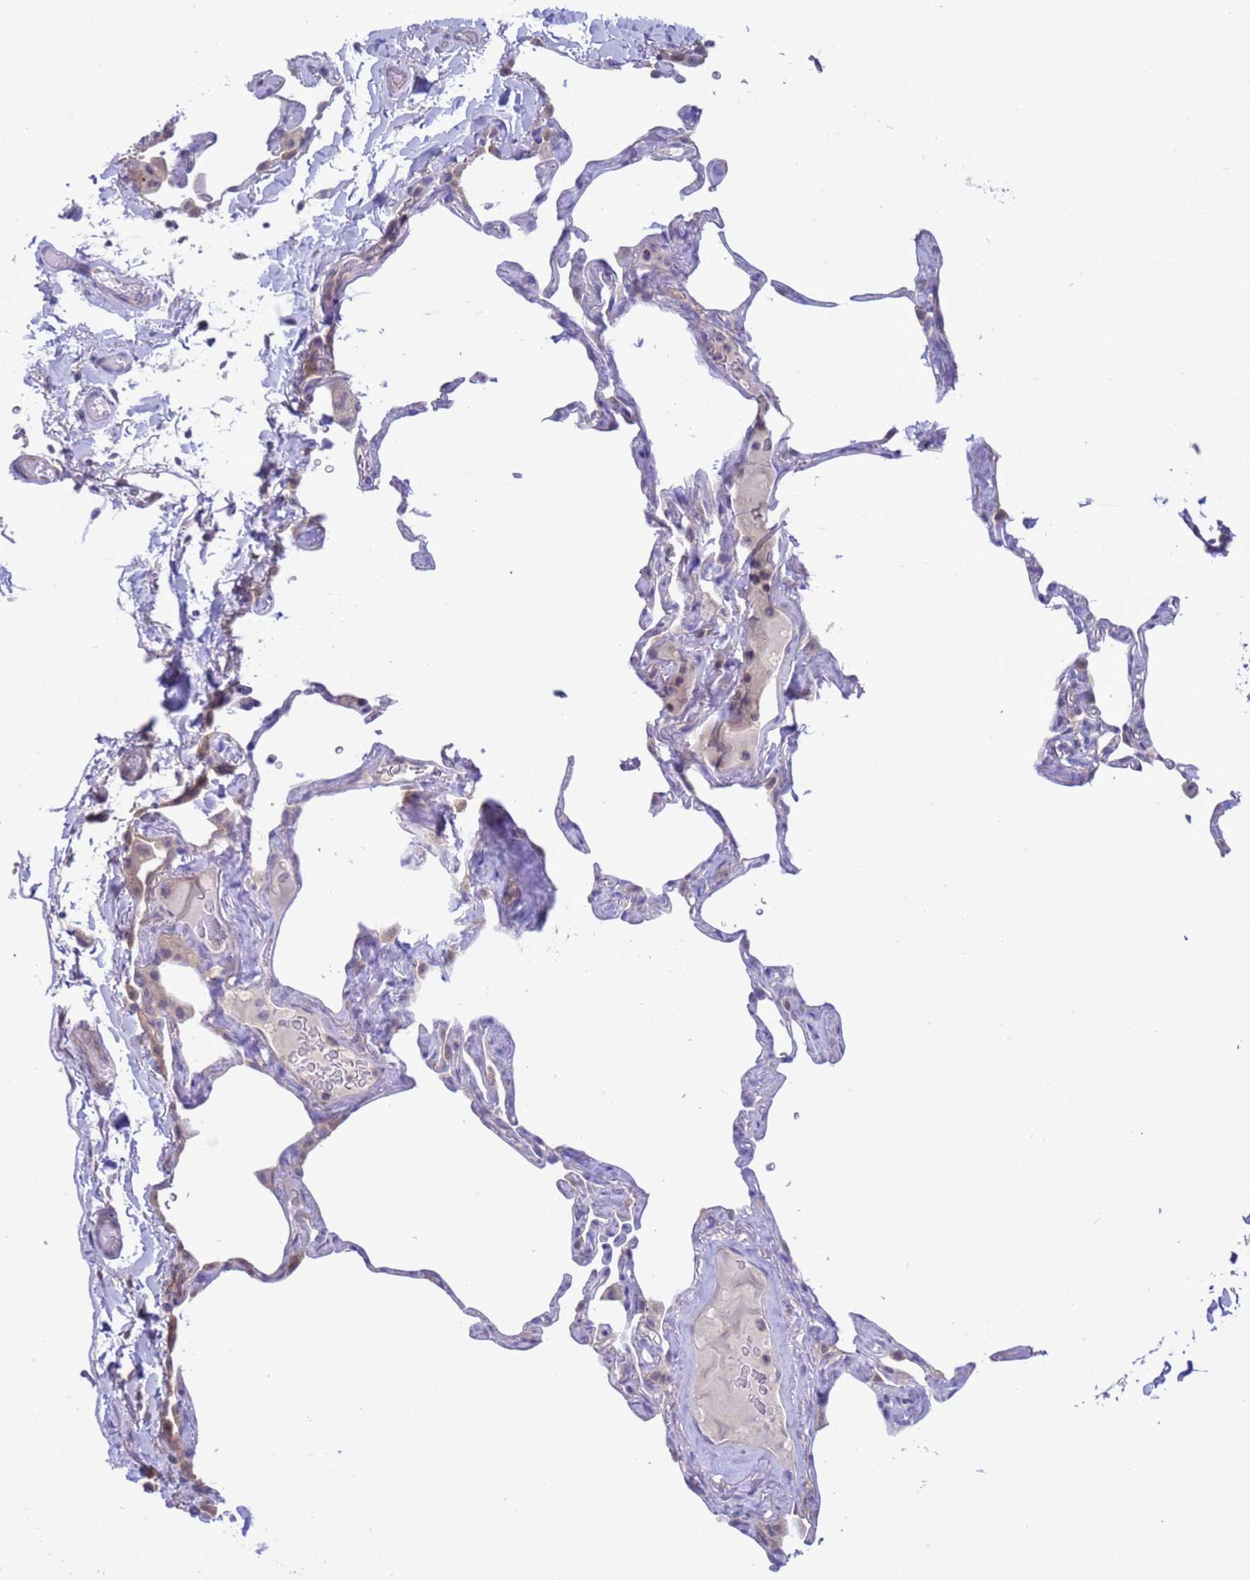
{"staining": {"intensity": "weak", "quantity": "<25%", "location": "cytoplasmic/membranous,nuclear"}, "tissue": "lung", "cell_type": "Alveolar cells", "image_type": "normal", "snomed": [{"axis": "morphology", "description": "Normal tissue, NOS"}, {"axis": "topography", "description": "Lung"}], "caption": "High magnification brightfield microscopy of unremarkable lung stained with DAB (brown) and counterstained with hematoxylin (blue): alveolar cells show no significant staining.", "gene": "ZNF461", "patient": {"sex": "male", "age": 65}}